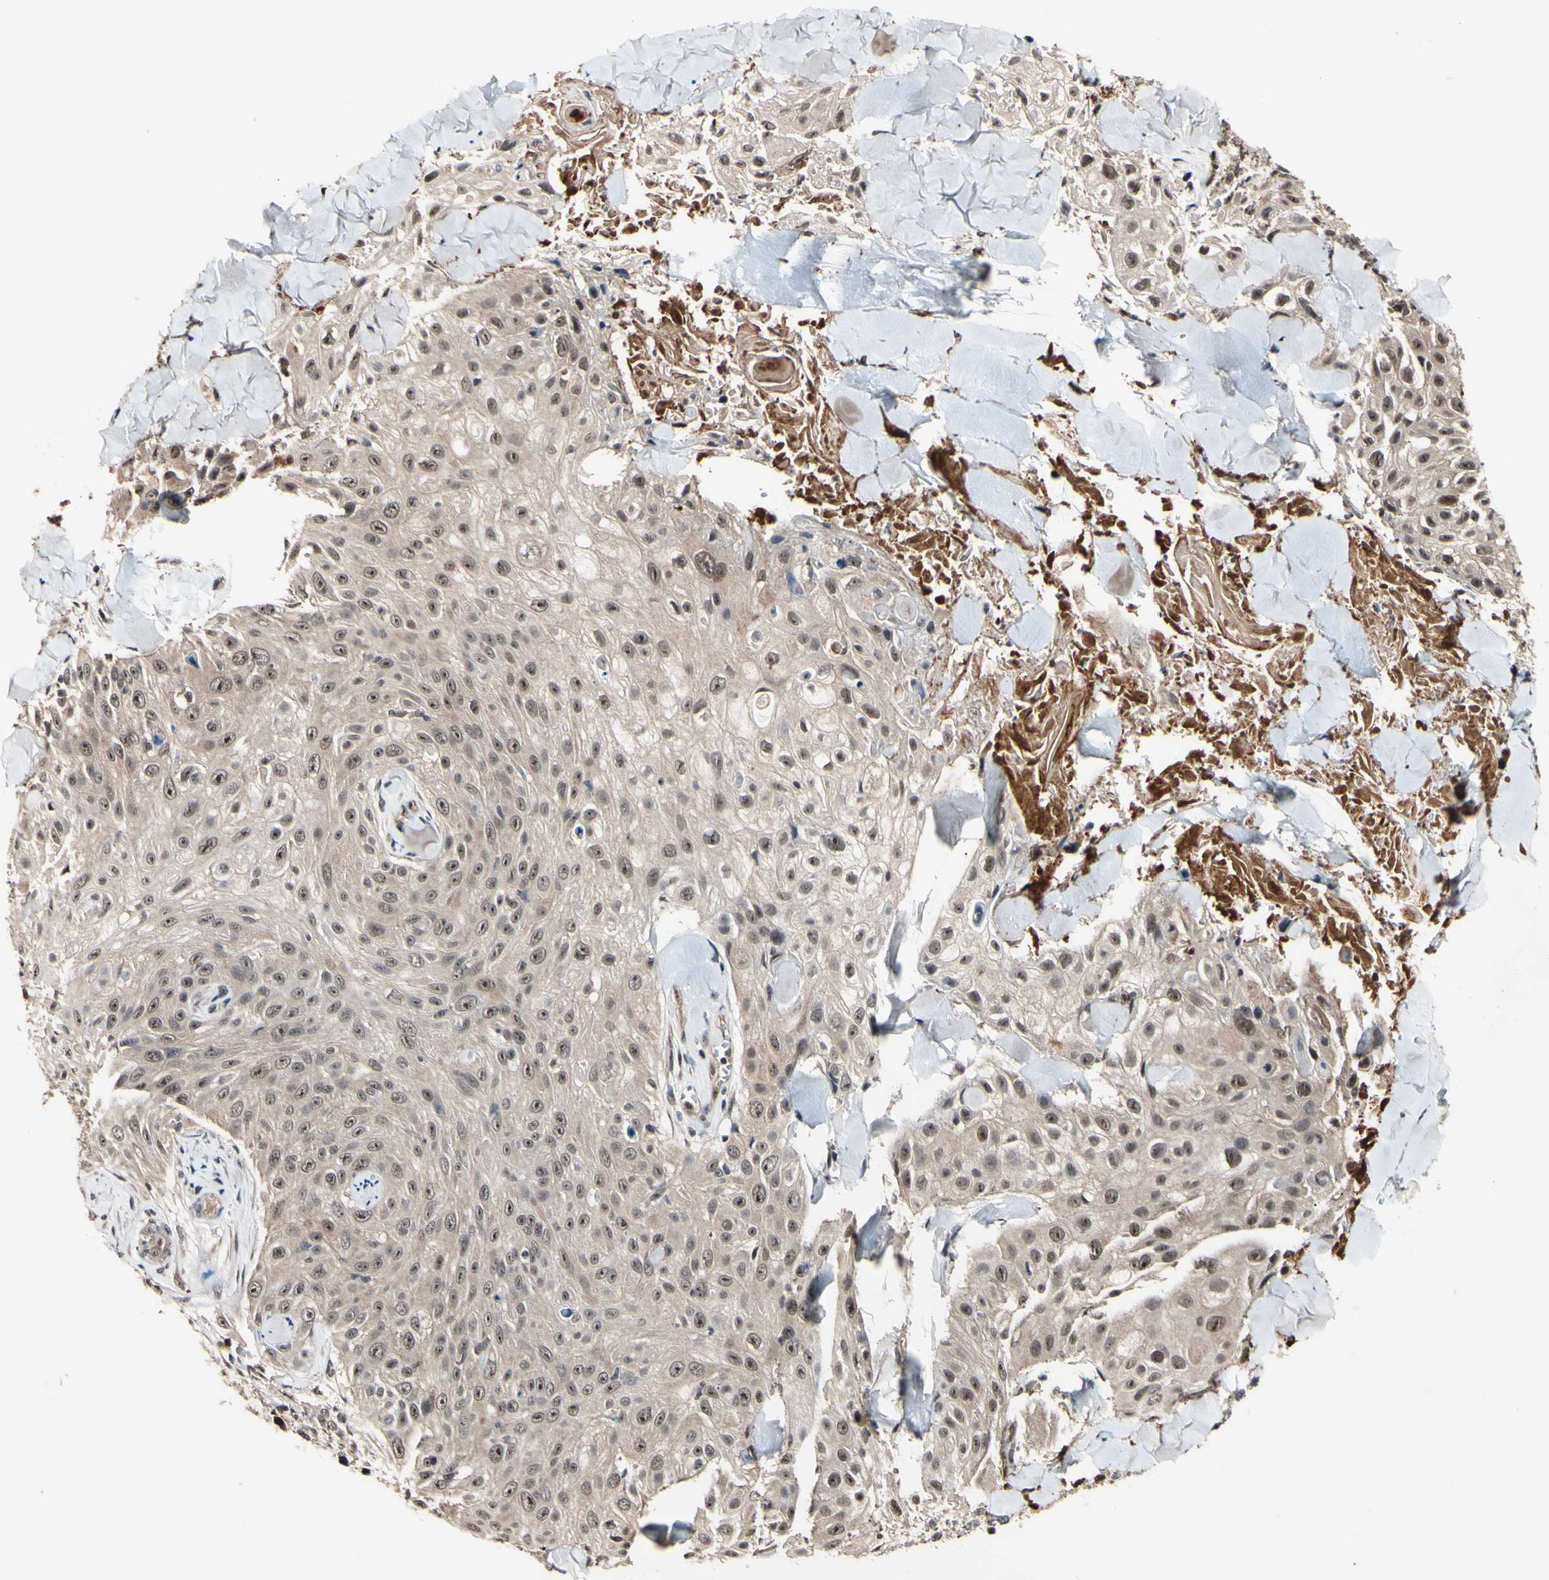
{"staining": {"intensity": "weak", "quantity": ">75%", "location": "cytoplasmic/membranous,nuclear"}, "tissue": "skin cancer", "cell_type": "Tumor cells", "image_type": "cancer", "snomed": [{"axis": "morphology", "description": "Squamous cell carcinoma, NOS"}, {"axis": "topography", "description": "Skin"}], "caption": "Skin cancer was stained to show a protein in brown. There is low levels of weak cytoplasmic/membranous and nuclear positivity in approximately >75% of tumor cells. (DAB (3,3'-diaminobenzidine) = brown stain, brightfield microscopy at high magnification).", "gene": "PSMD10", "patient": {"sex": "male", "age": 86}}